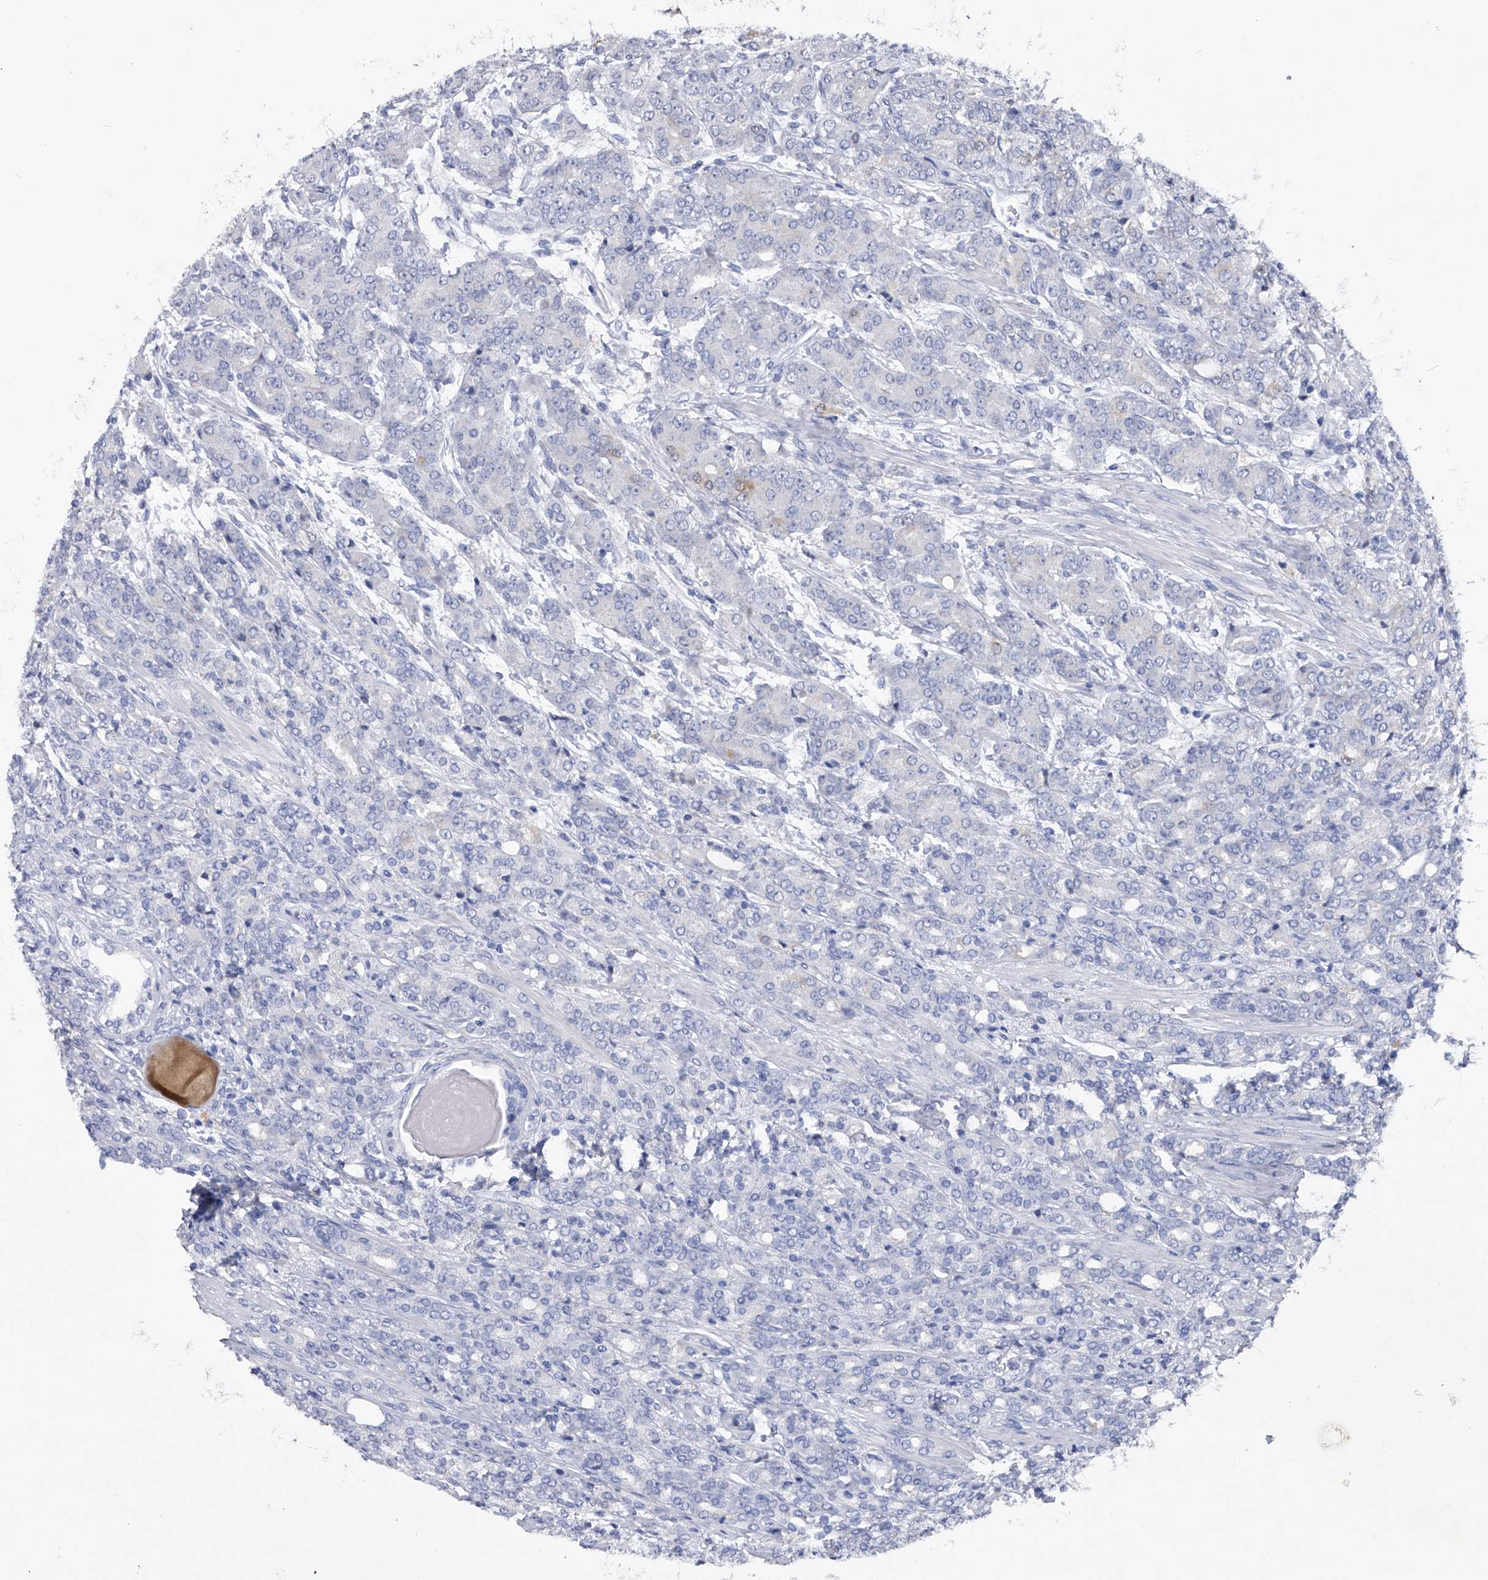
{"staining": {"intensity": "negative", "quantity": "none", "location": "none"}, "tissue": "prostate cancer", "cell_type": "Tumor cells", "image_type": "cancer", "snomed": [{"axis": "morphology", "description": "Adenocarcinoma, High grade"}, {"axis": "topography", "description": "Prostate"}], "caption": "Immunohistochemistry (IHC) histopathology image of prostate cancer stained for a protein (brown), which shows no expression in tumor cells.", "gene": "ASNS", "patient": {"sex": "male", "age": 62}}